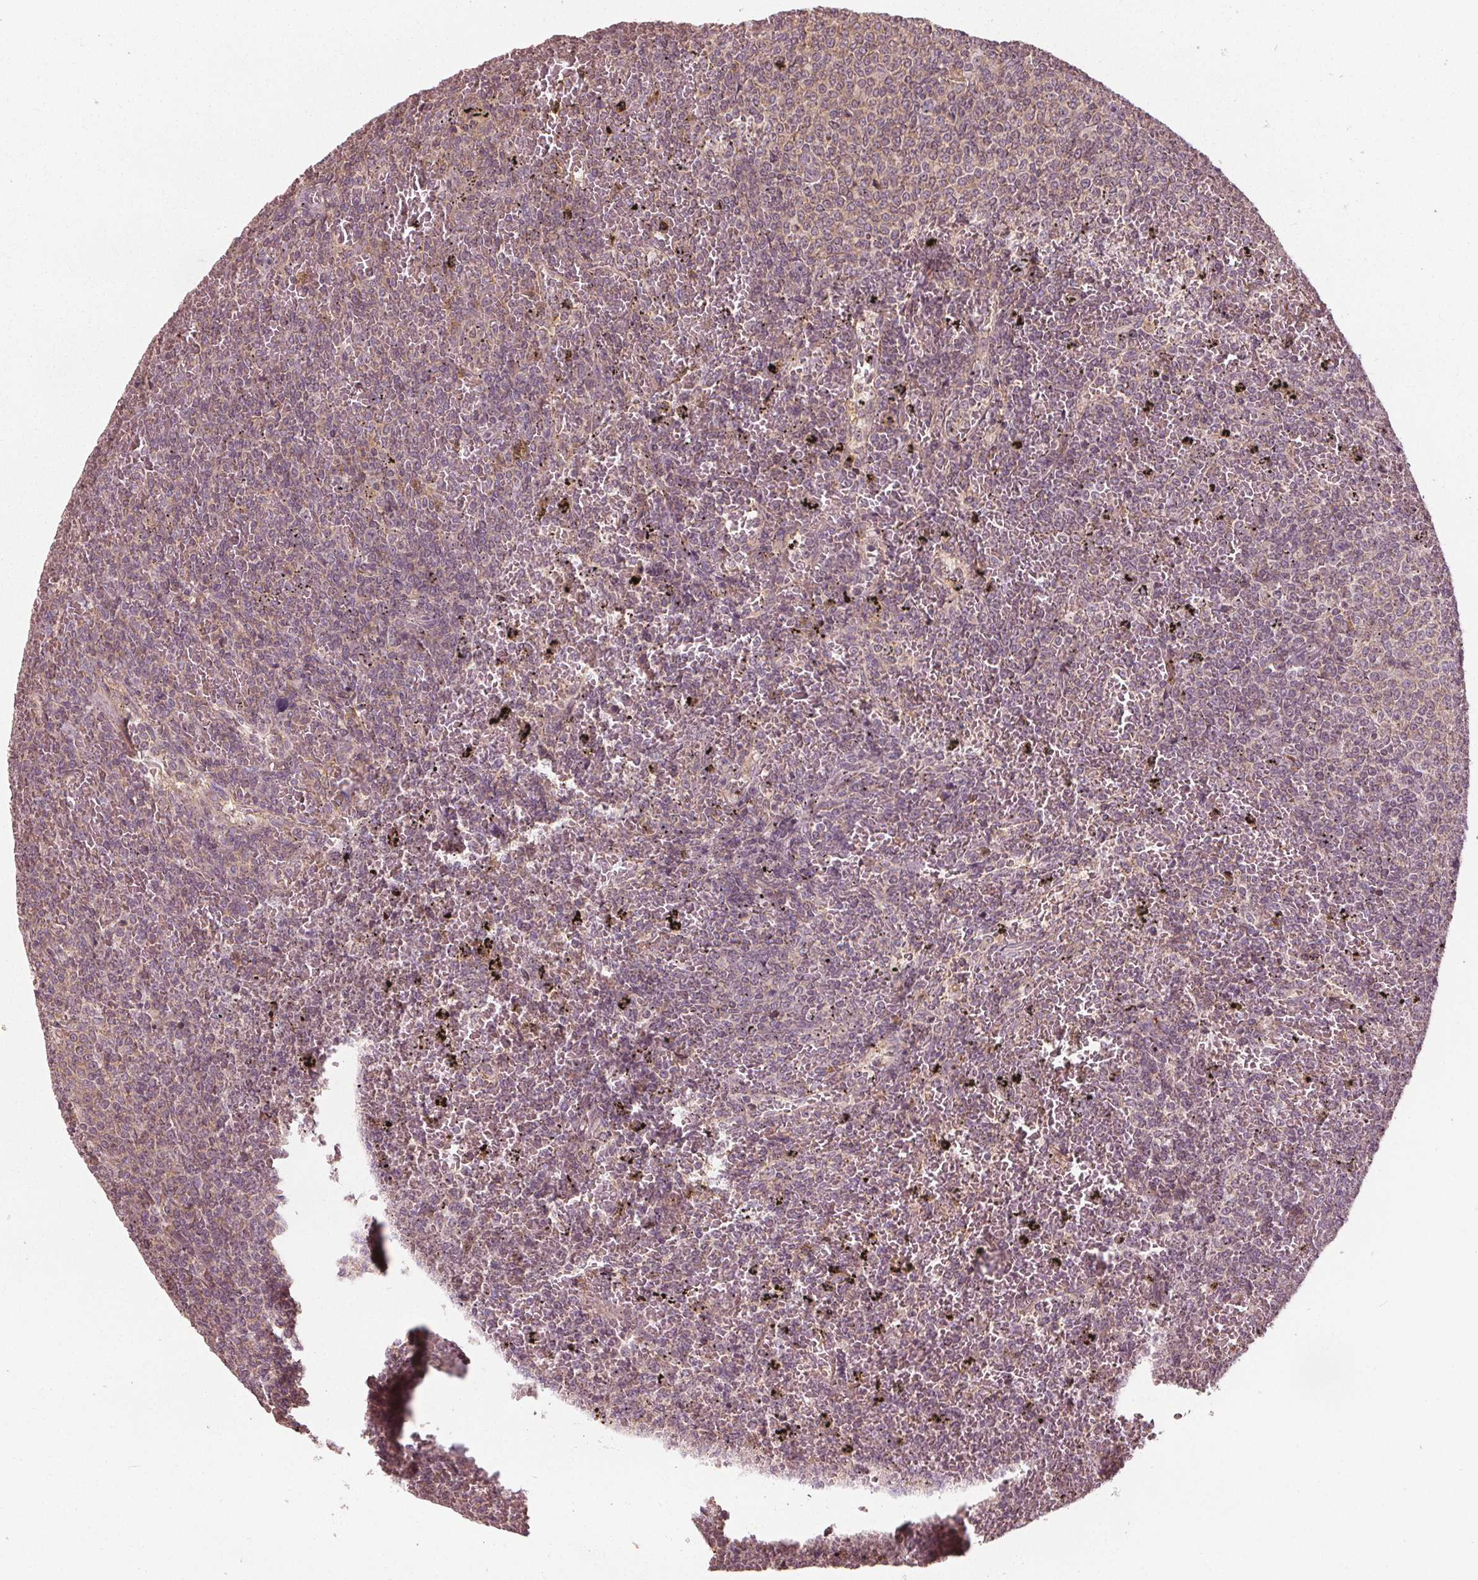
{"staining": {"intensity": "negative", "quantity": "none", "location": "none"}, "tissue": "lymphoma", "cell_type": "Tumor cells", "image_type": "cancer", "snomed": [{"axis": "morphology", "description": "Malignant lymphoma, non-Hodgkin's type, Low grade"}, {"axis": "topography", "description": "Spleen"}], "caption": "The histopathology image displays no significant staining in tumor cells of malignant lymphoma, non-Hodgkin's type (low-grade). Brightfield microscopy of IHC stained with DAB (brown) and hematoxylin (blue), captured at high magnification.", "gene": "GNB2", "patient": {"sex": "female", "age": 77}}